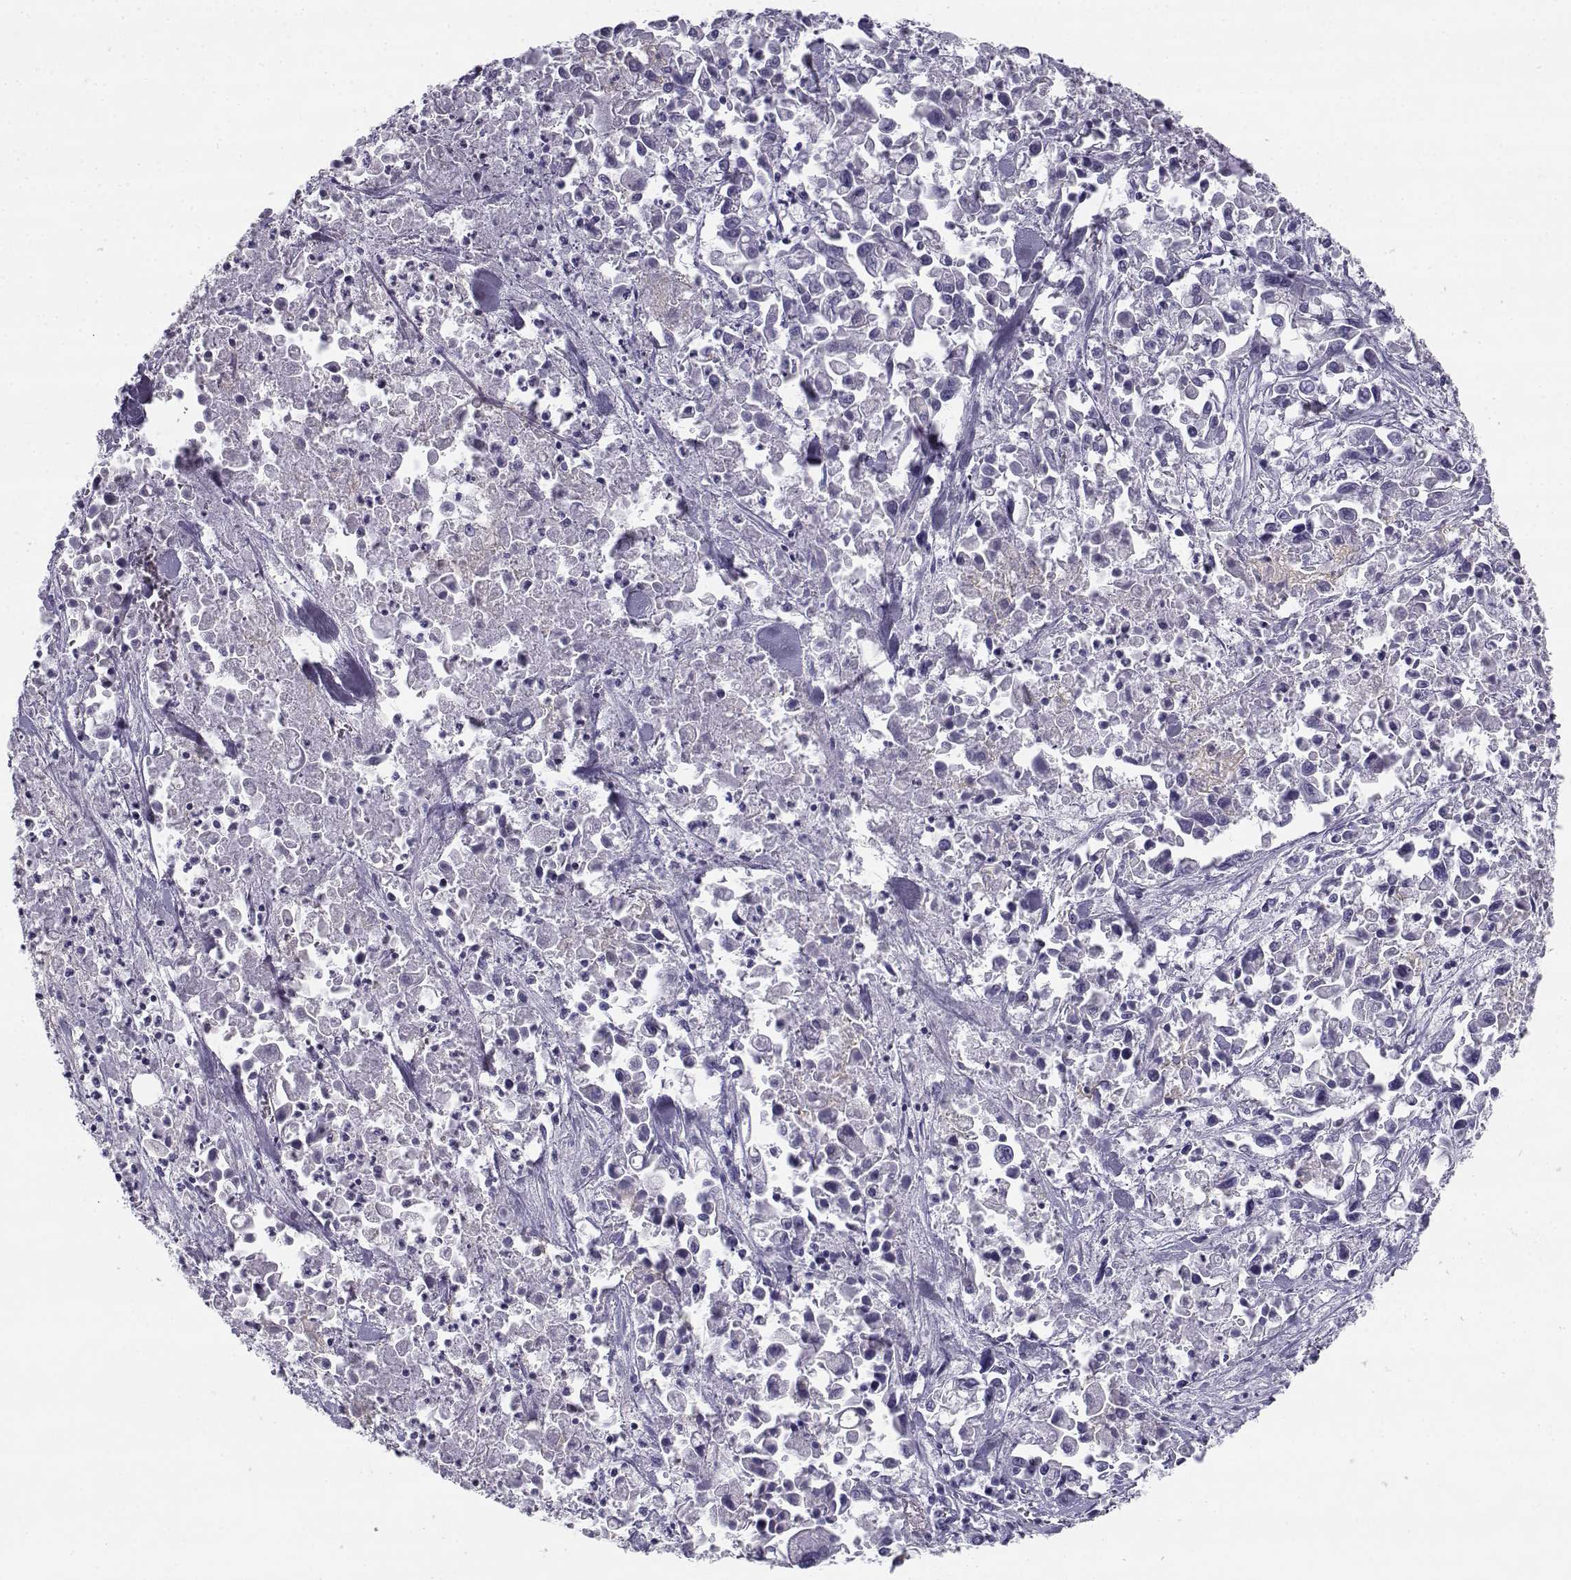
{"staining": {"intensity": "negative", "quantity": "none", "location": "none"}, "tissue": "pancreatic cancer", "cell_type": "Tumor cells", "image_type": "cancer", "snomed": [{"axis": "morphology", "description": "Adenocarcinoma, NOS"}, {"axis": "topography", "description": "Pancreas"}], "caption": "There is no significant staining in tumor cells of pancreatic adenocarcinoma.", "gene": "CREB3L3", "patient": {"sex": "female", "age": 83}}